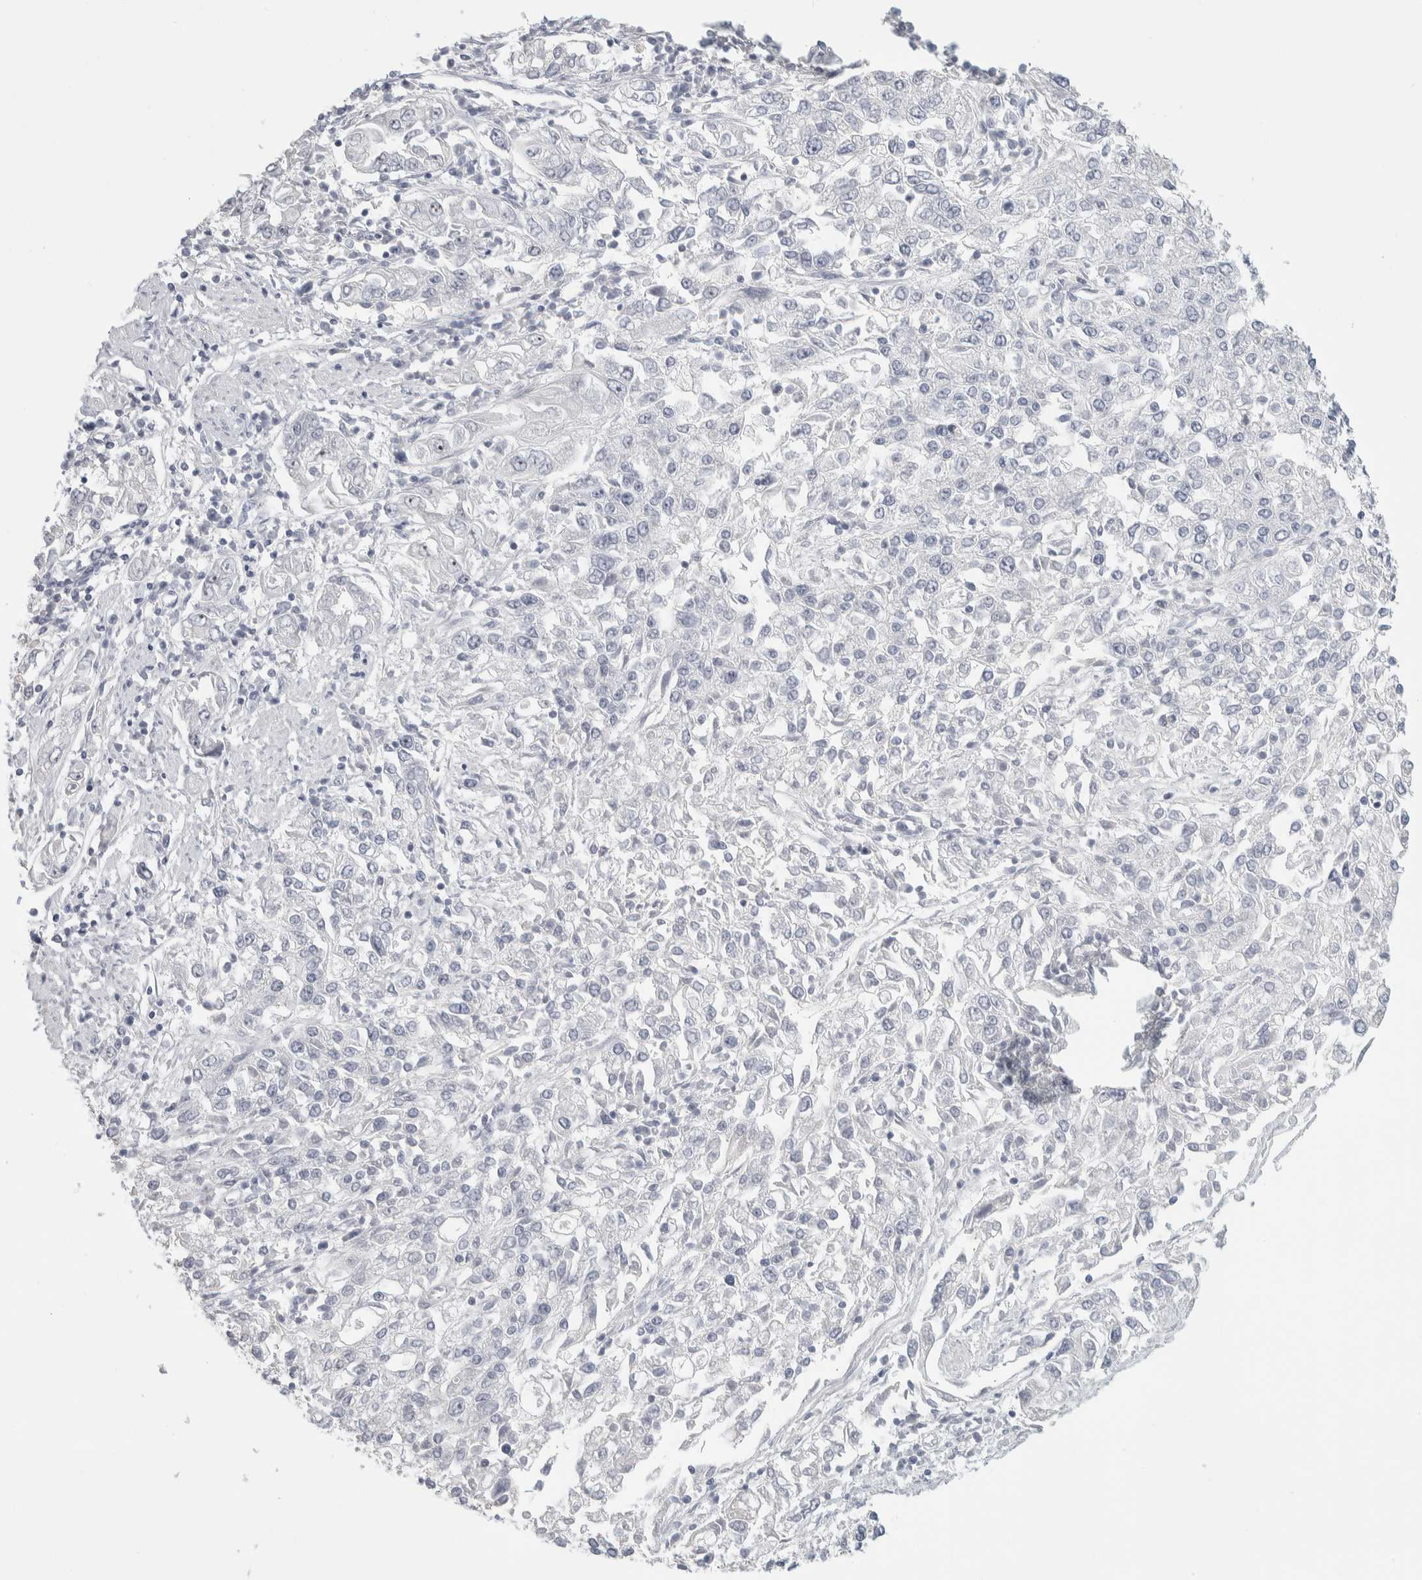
{"staining": {"intensity": "moderate", "quantity": "<25%", "location": "nuclear"}, "tissue": "endometrial cancer", "cell_type": "Tumor cells", "image_type": "cancer", "snomed": [{"axis": "morphology", "description": "Adenocarcinoma, NOS"}, {"axis": "topography", "description": "Endometrium"}], "caption": "Endometrial adenocarcinoma was stained to show a protein in brown. There is low levels of moderate nuclear staining in approximately <25% of tumor cells. (DAB IHC with brightfield microscopy, high magnification).", "gene": "DCXR", "patient": {"sex": "female", "age": 49}}